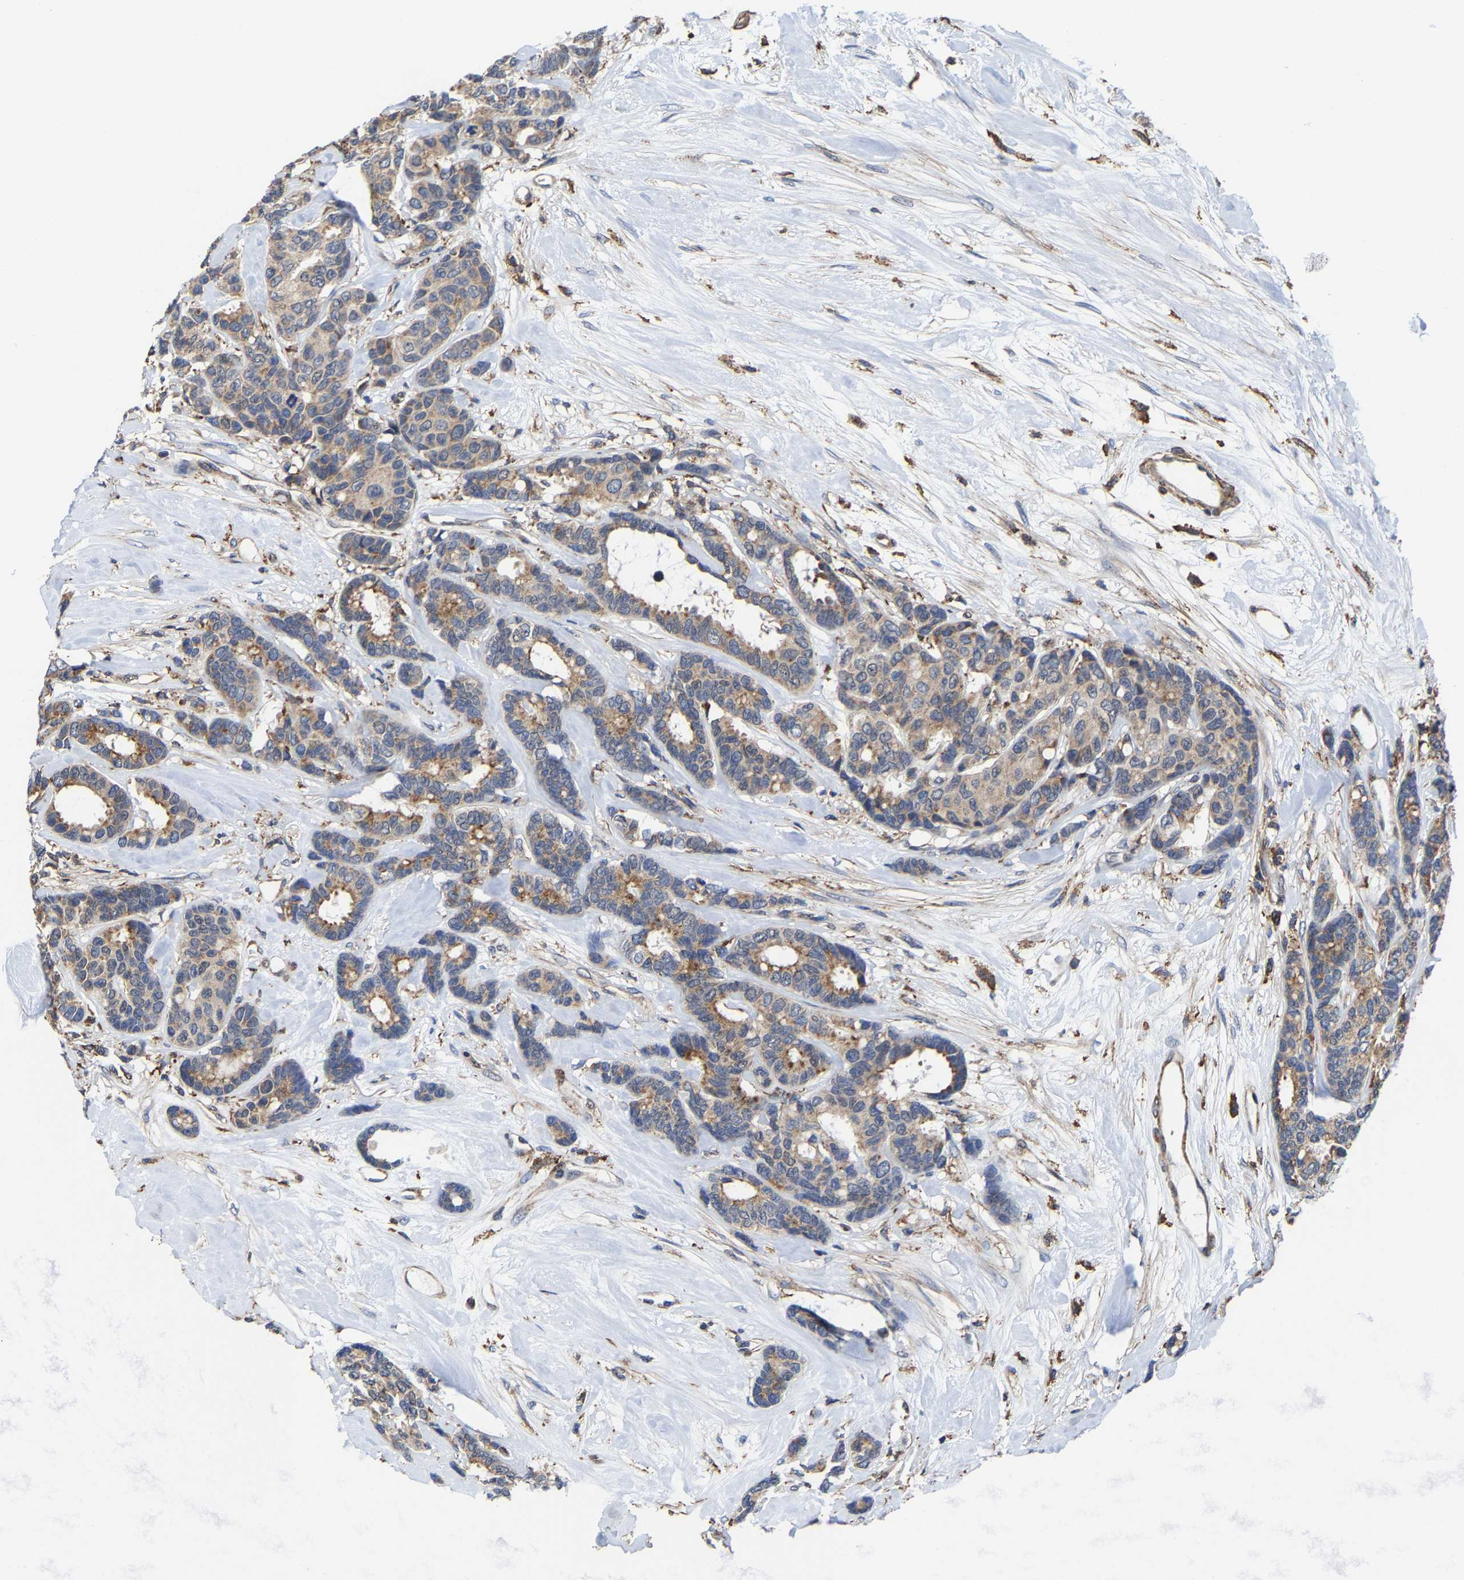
{"staining": {"intensity": "moderate", "quantity": ">75%", "location": "cytoplasmic/membranous"}, "tissue": "breast cancer", "cell_type": "Tumor cells", "image_type": "cancer", "snomed": [{"axis": "morphology", "description": "Duct carcinoma"}, {"axis": "topography", "description": "Breast"}], "caption": "Breast cancer was stained to show a protein in brown. There is medium levels of moderate cytoplasmic/membranous expression in approximately >75% of tumor cells.", "gene": "PFKFB3", "patient": {"sex": "female", "age": 87}}